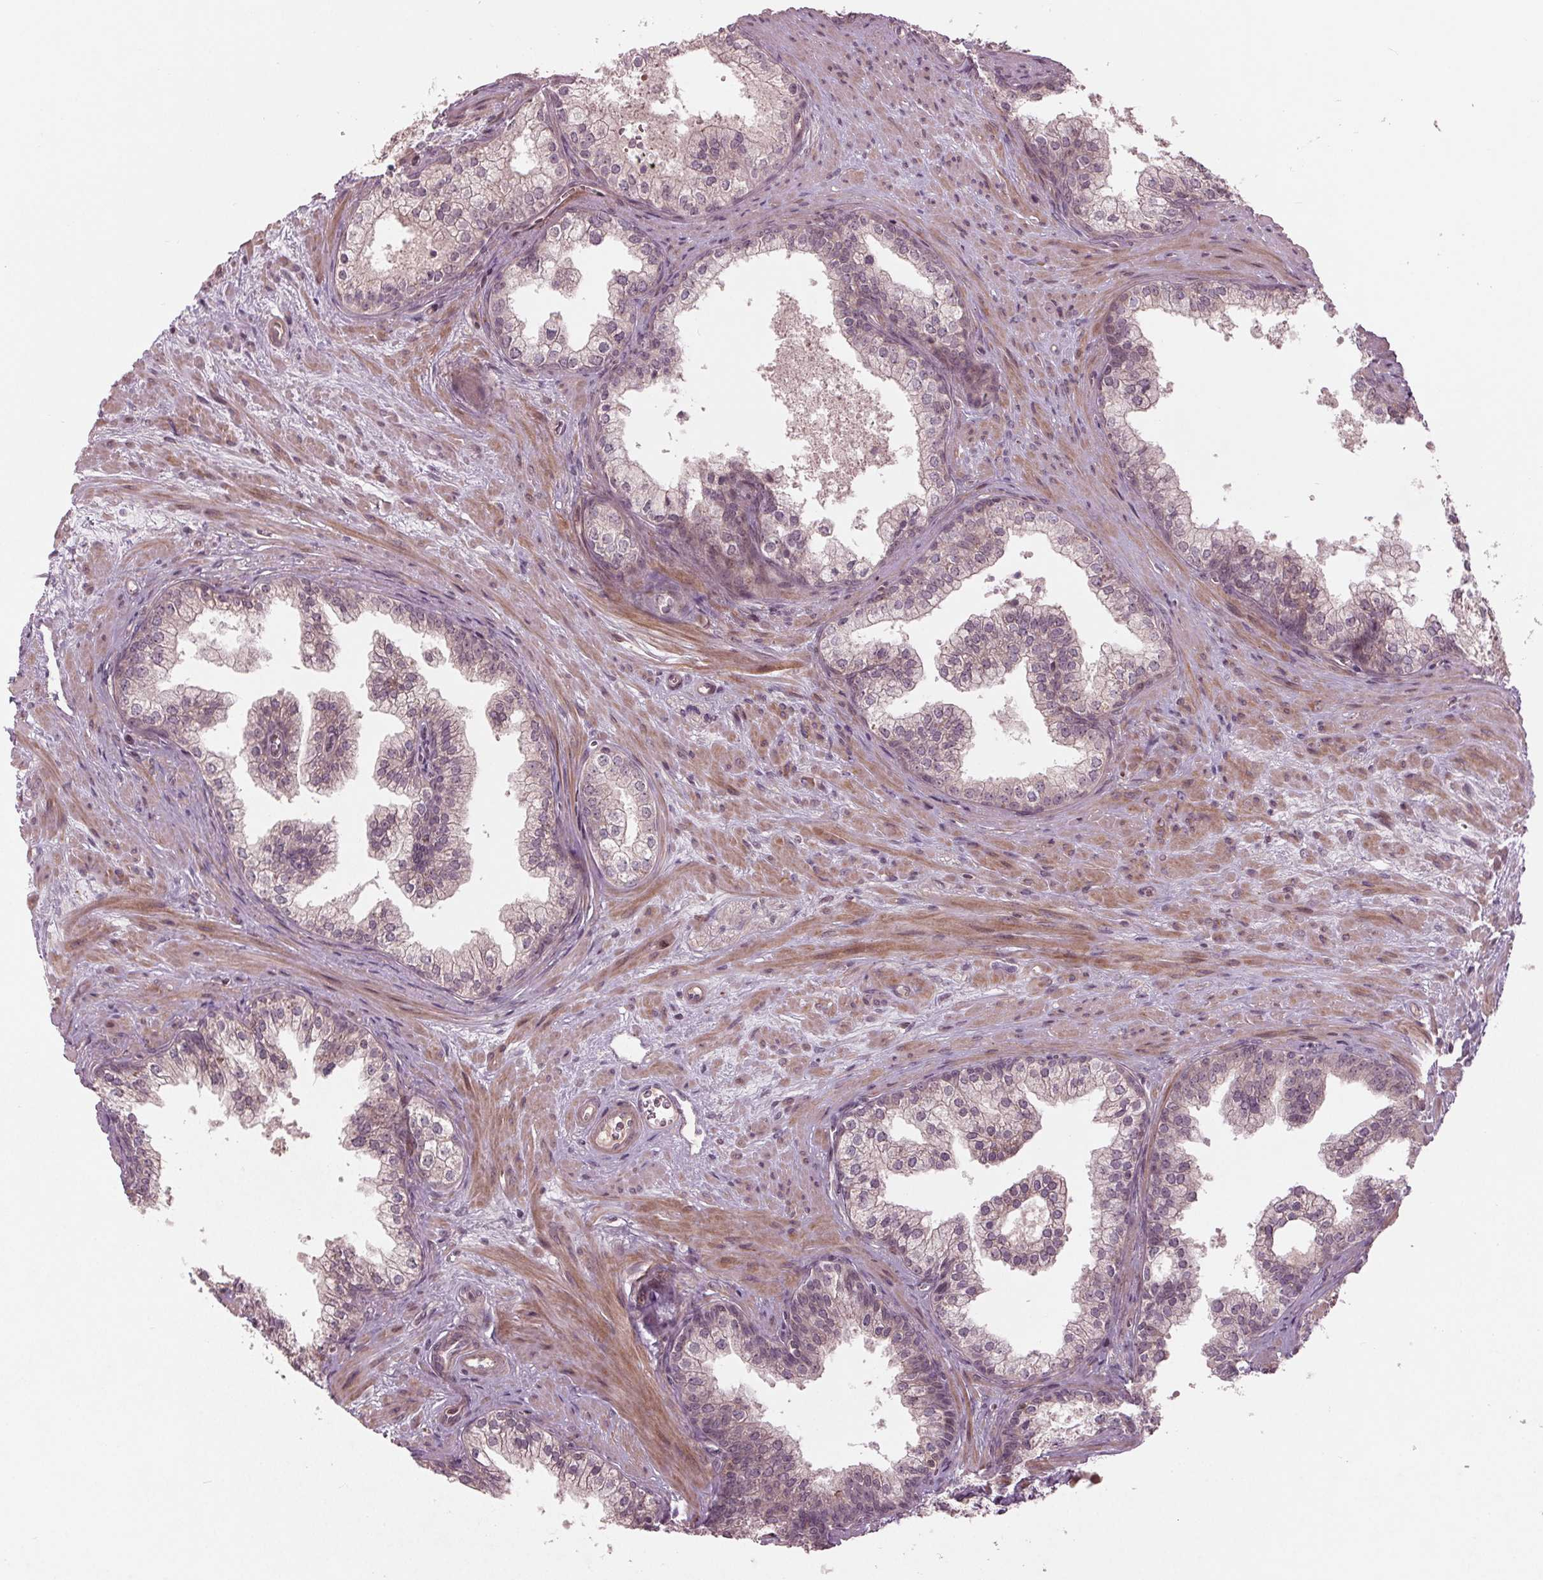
{"staining": {"intensity": "negative", "quantity": "none", "location": "none"}, "tissue": "prostate", "cell_type": "Glandular cells", "image_type": "normal", "snomed": [{"axis": "morphology", "description": "Normal tissue, NOS"}, {"axis": "topography", "description": "Prostate"}], "caption": "The micrograph shows no significant staining in glandular cells of prostate. (DAB (3,3'-diaminobenzidine) IHC, high magnification).", "gene": "CDKL4", "patient": {"sex": "male", "age": 79}}